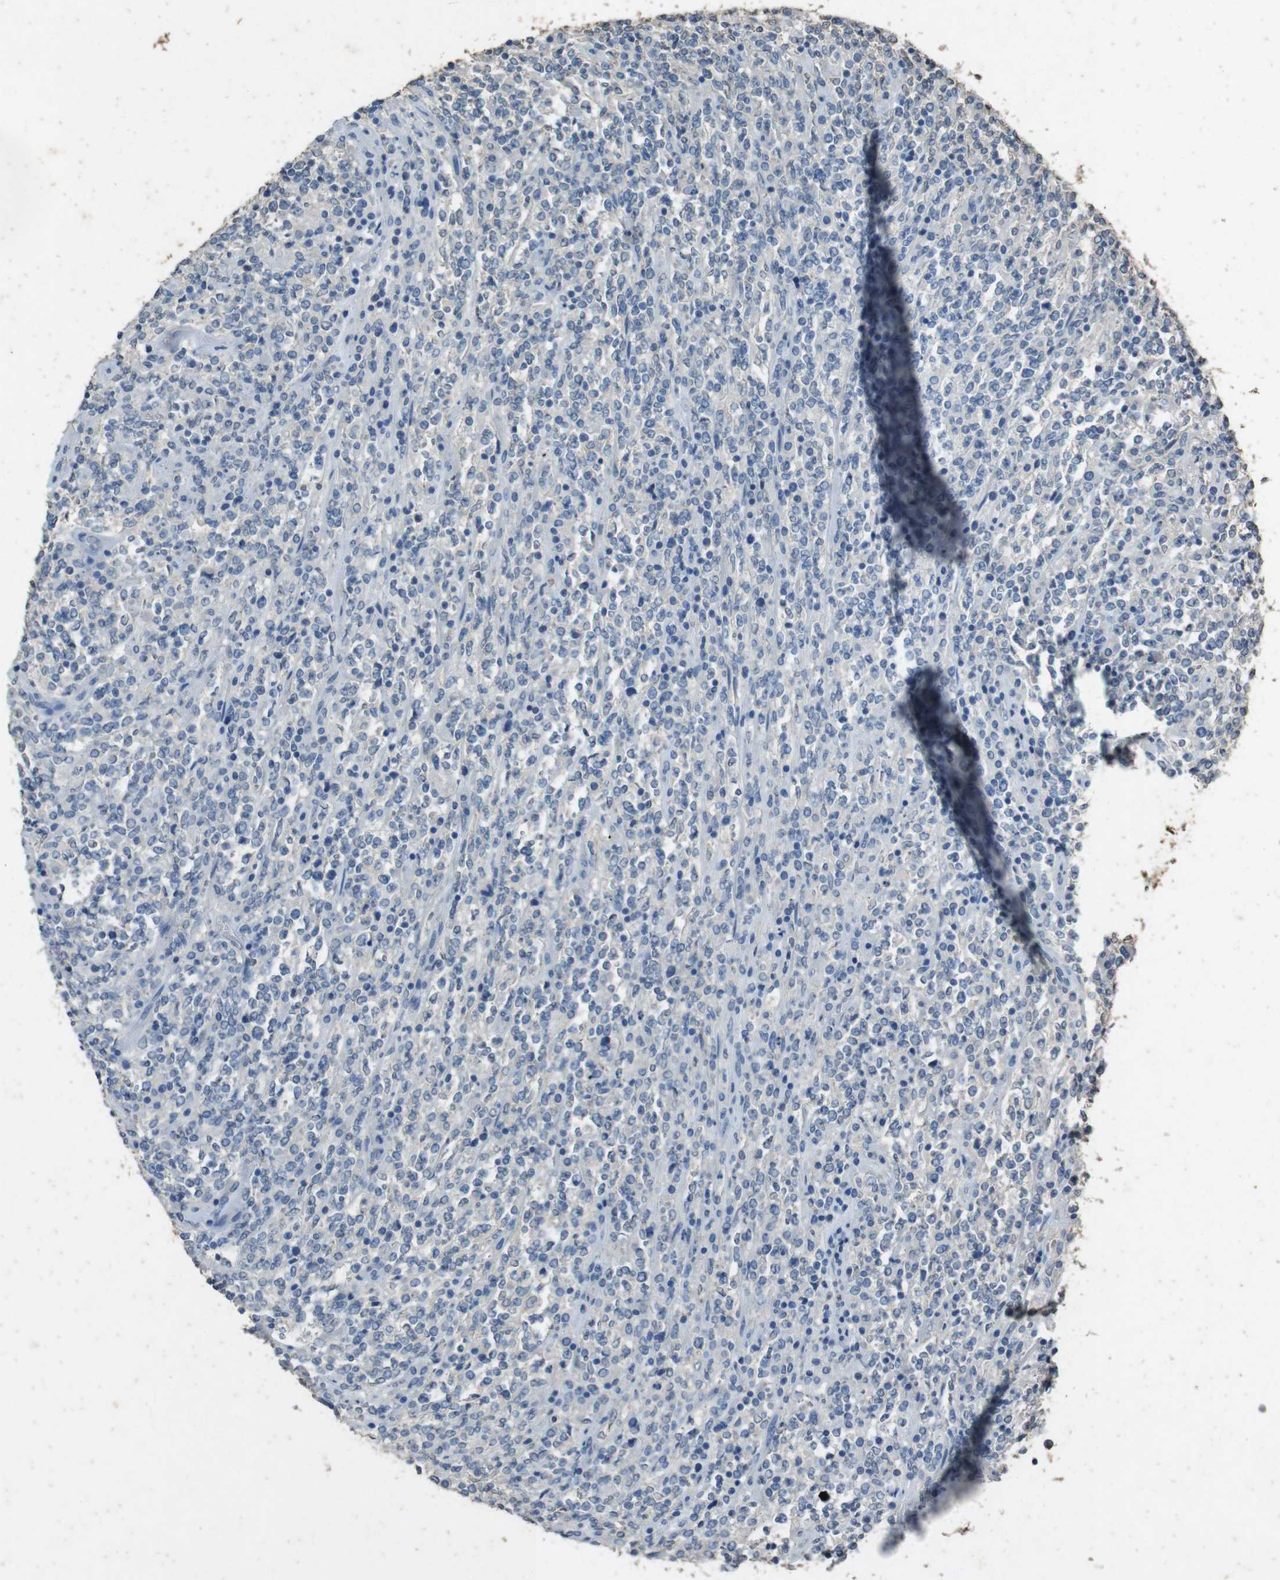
{"staining": {"intensity": "negative", "quantity": "none", "location": "none"}, "tissue": "lymphoma", "cell_type": "Tumor cells", "image_type": "cancer", "snomed": [{"axis": "morphology", "description": "Malignant lymphoma, non-Hodgkin's type, High grade"}, {"axis": "topography", "description": "Soft tissue"}], "caption": "The photomicrograph demonstrates no staining of tumor cells in lymphoma.", "gene": "STBD1", "patient": {"sex": "male", "age": 18}}